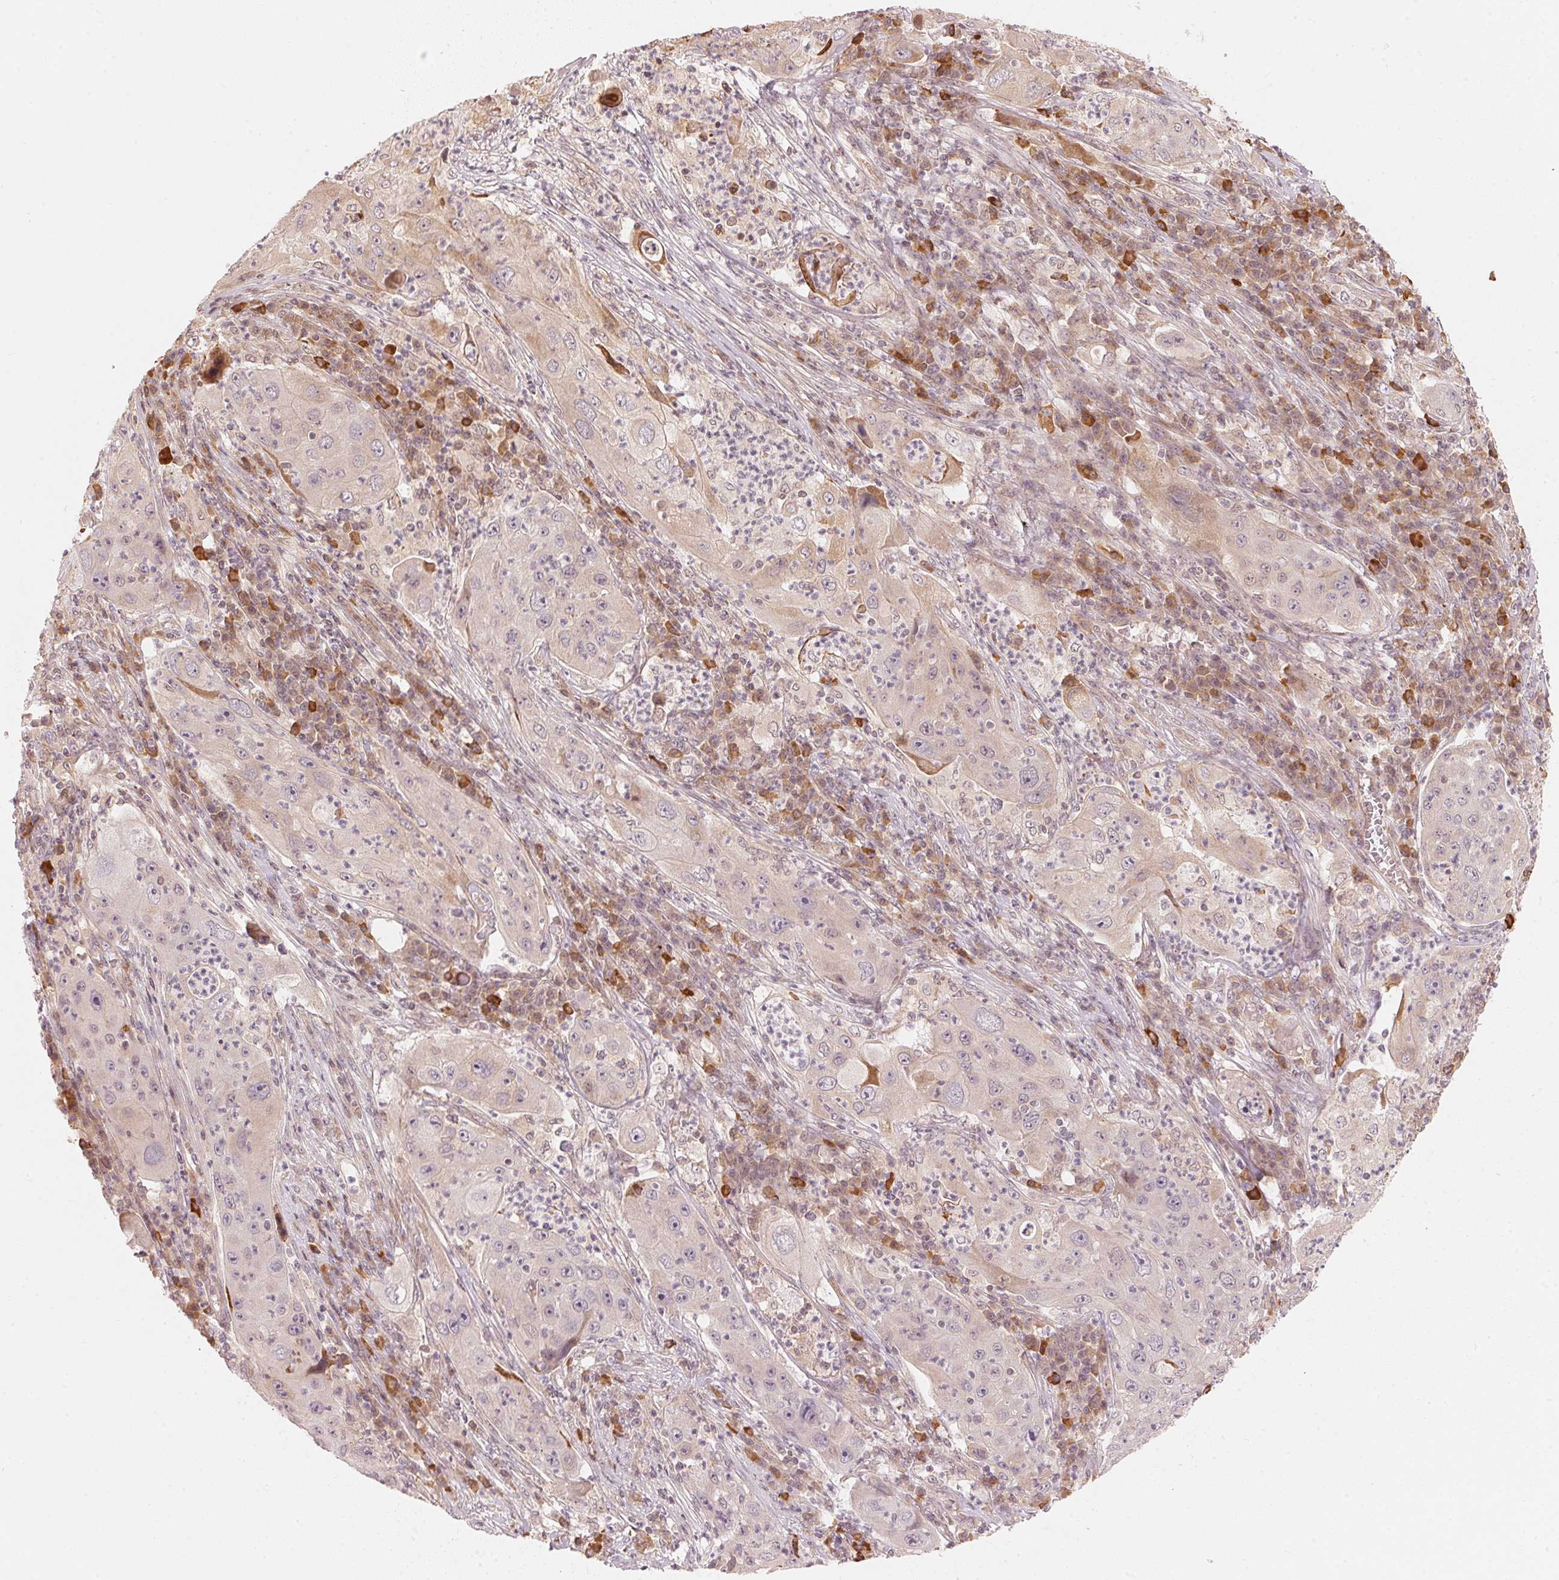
{"staining": {"intensity": "negative", "quantity": "none", "location": "none"}, "tissue": "lung cancer", "cell_type": "Tumor cells", "image_type": "cancer", "snomed": [{"axis": "morphology", "description": "Squamous cell carcinoma, NOS"}, {"axis": "topography", "description": "Lung"}], "caption": "There is no significant expression in tumor cells of lung cancer (squamous cell carcinoma). (DAB (3,3'-diaminobenzidine) immunohistochemistry with hematoxylin counter stain).", "gene": "PRKN", "patient": {"sex": "female", "age": 59}}